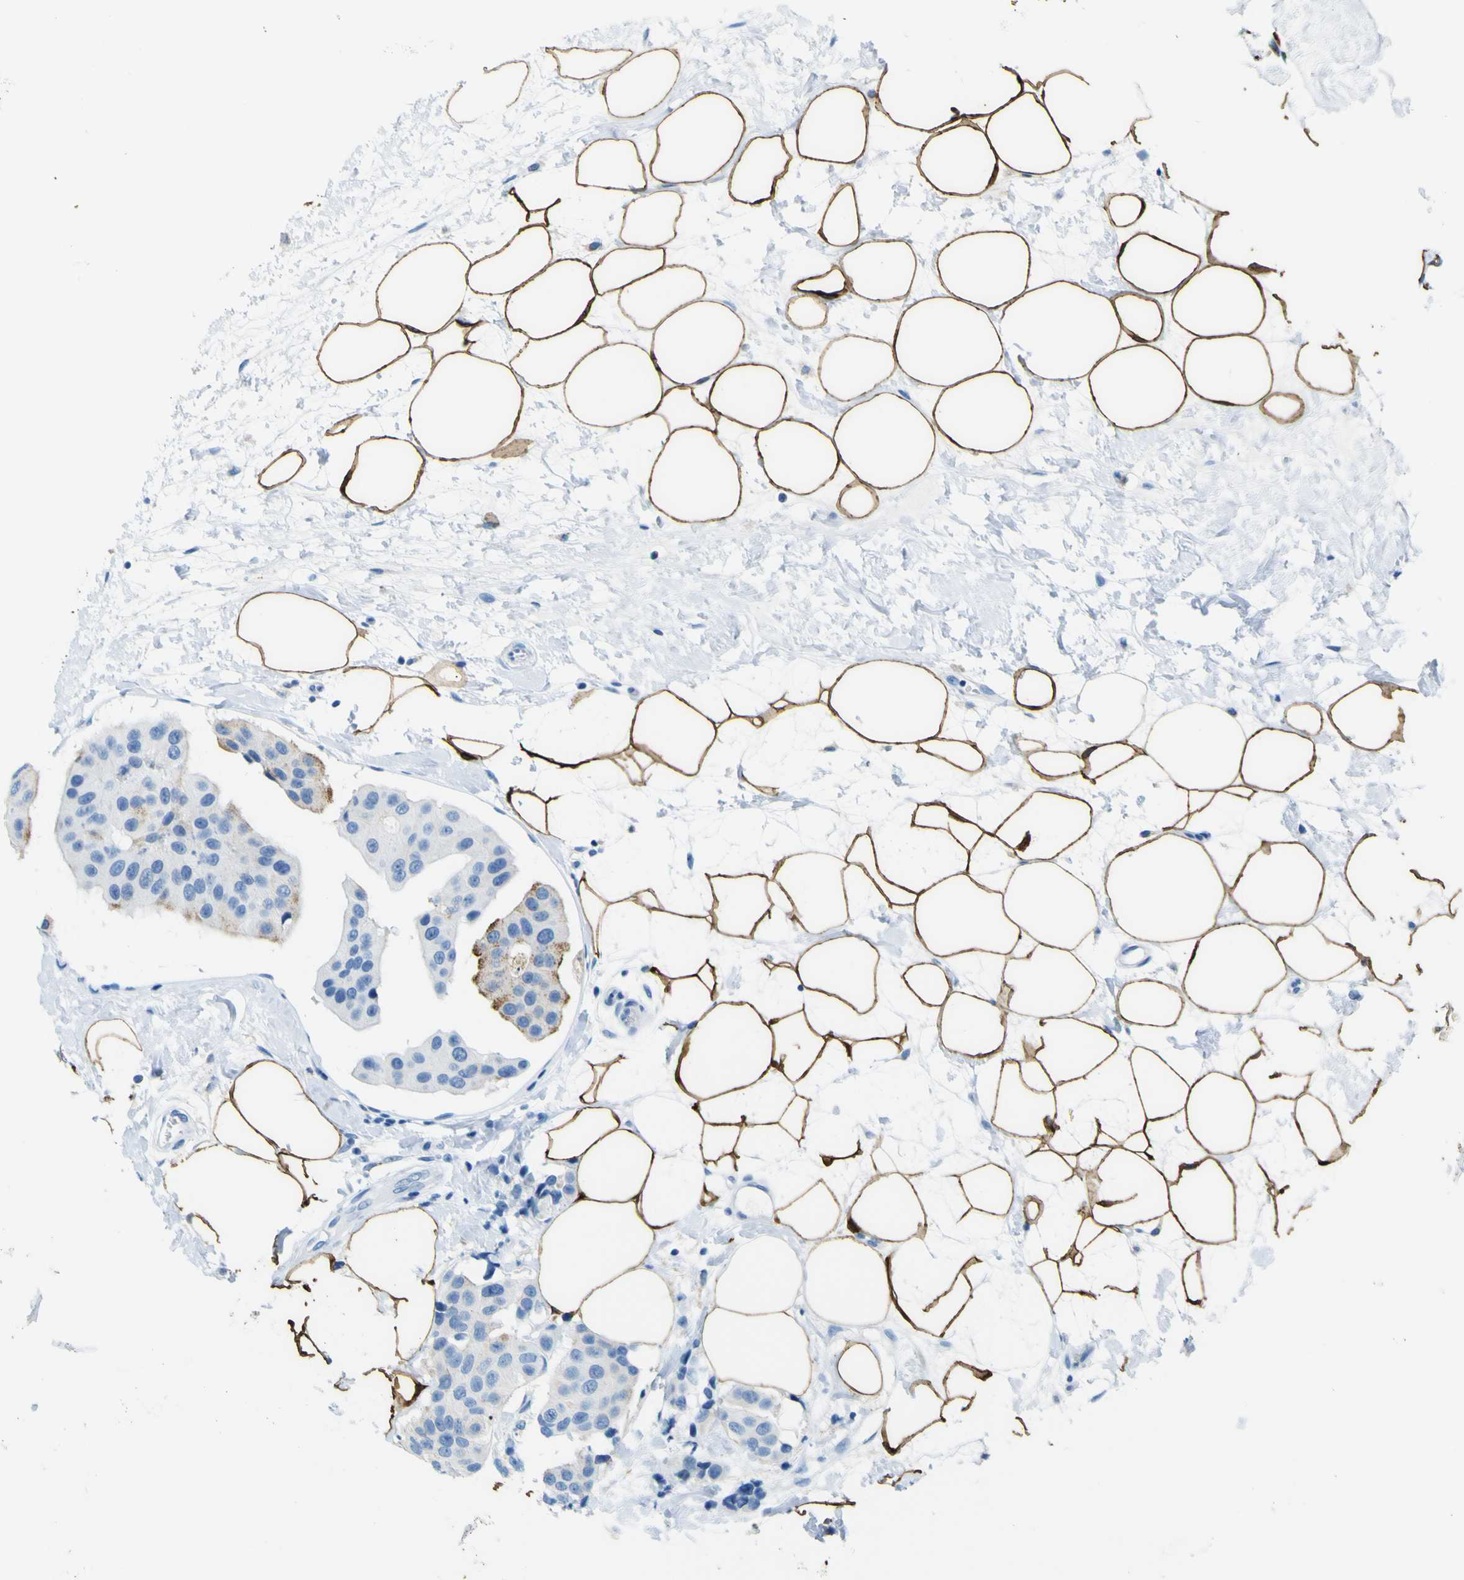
{"staining": {"intensity": "weak", "quantity": "25%-75%", "location": "cytoplasmic/membranous"}, "tissue": "breast cancer", "cell_type": "Tumor cells", "image_type": "cancer", "snomed": [{"axis": "morphology", "description": "Normal tissue, NOS"}, {"axis": "morphology", "description": "Duct carcinoma"}, {"axis": "topography", "description": "Breast"}], "caption": "Protein staining of breast invasive ductal carcinoma tissue displays weak cytoplasmic/membranous expression in approximately 25%-75% of tumor cells.", "gene": "ACSL1", "patient": {"sex": "female", "age": 39}}